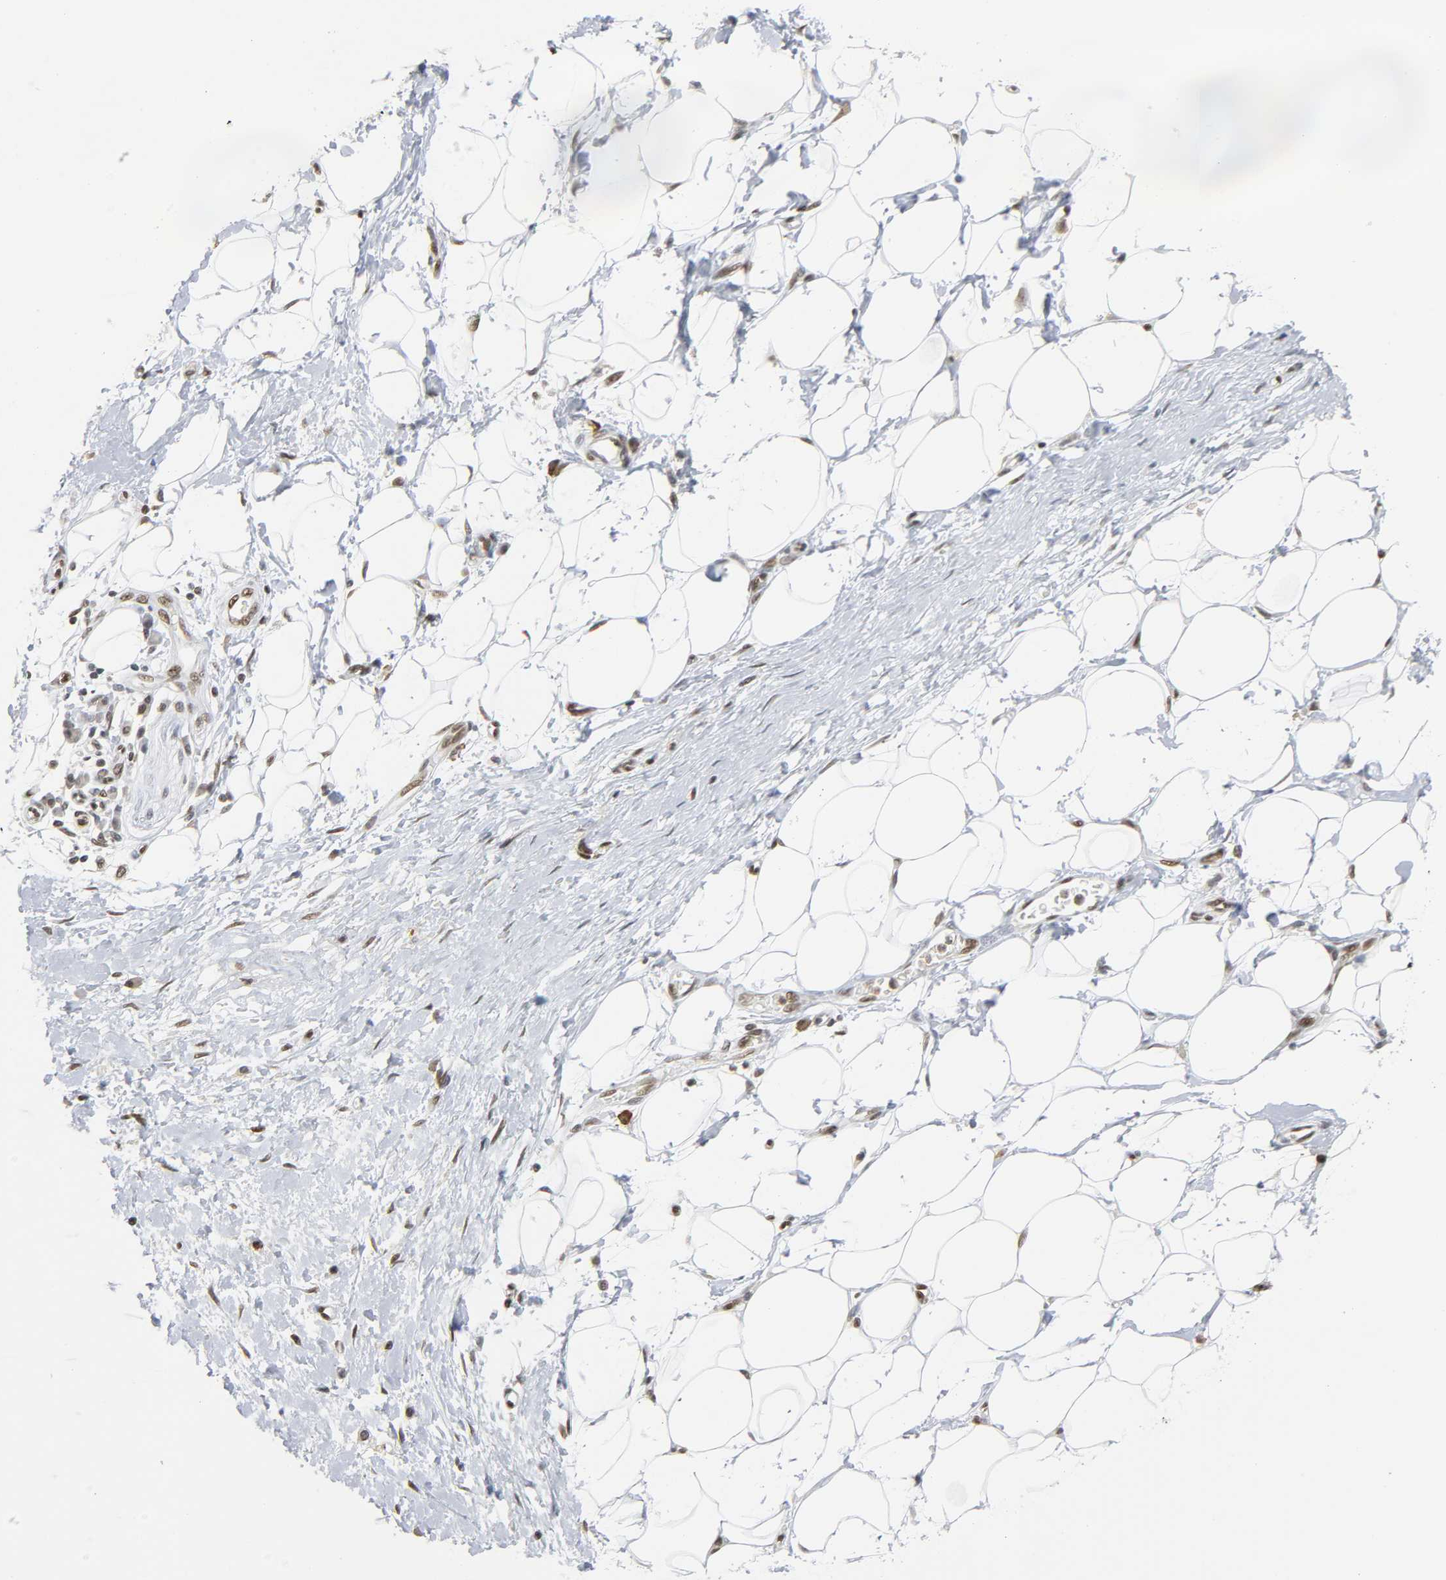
{"staining": {"intensity": "strong", "quantity": ">75%", "location": "nuclear"}, "tissue": "adipose tissue", "cell_type": "Adipocytes", "image_type": "normal", "snomed": [{"axis": "morphology", "description": "Normal tissue, NOS"}, {"axis": "morphology", "description": "Urothelial carcinoma, High grade"}, {"axis": "topography", "description": "Vascular tissue"}, {"axis": "topography", "description": "Urinary bladder"}], "caption": "Protein staining by immunohistochemistry (IHC) exhibits strong nuclear staining in about >75% of adipocytes in unremarkable adipose tissue.", "gene": "SUMO1", "patient": {"sex": "female", "age": 56}}